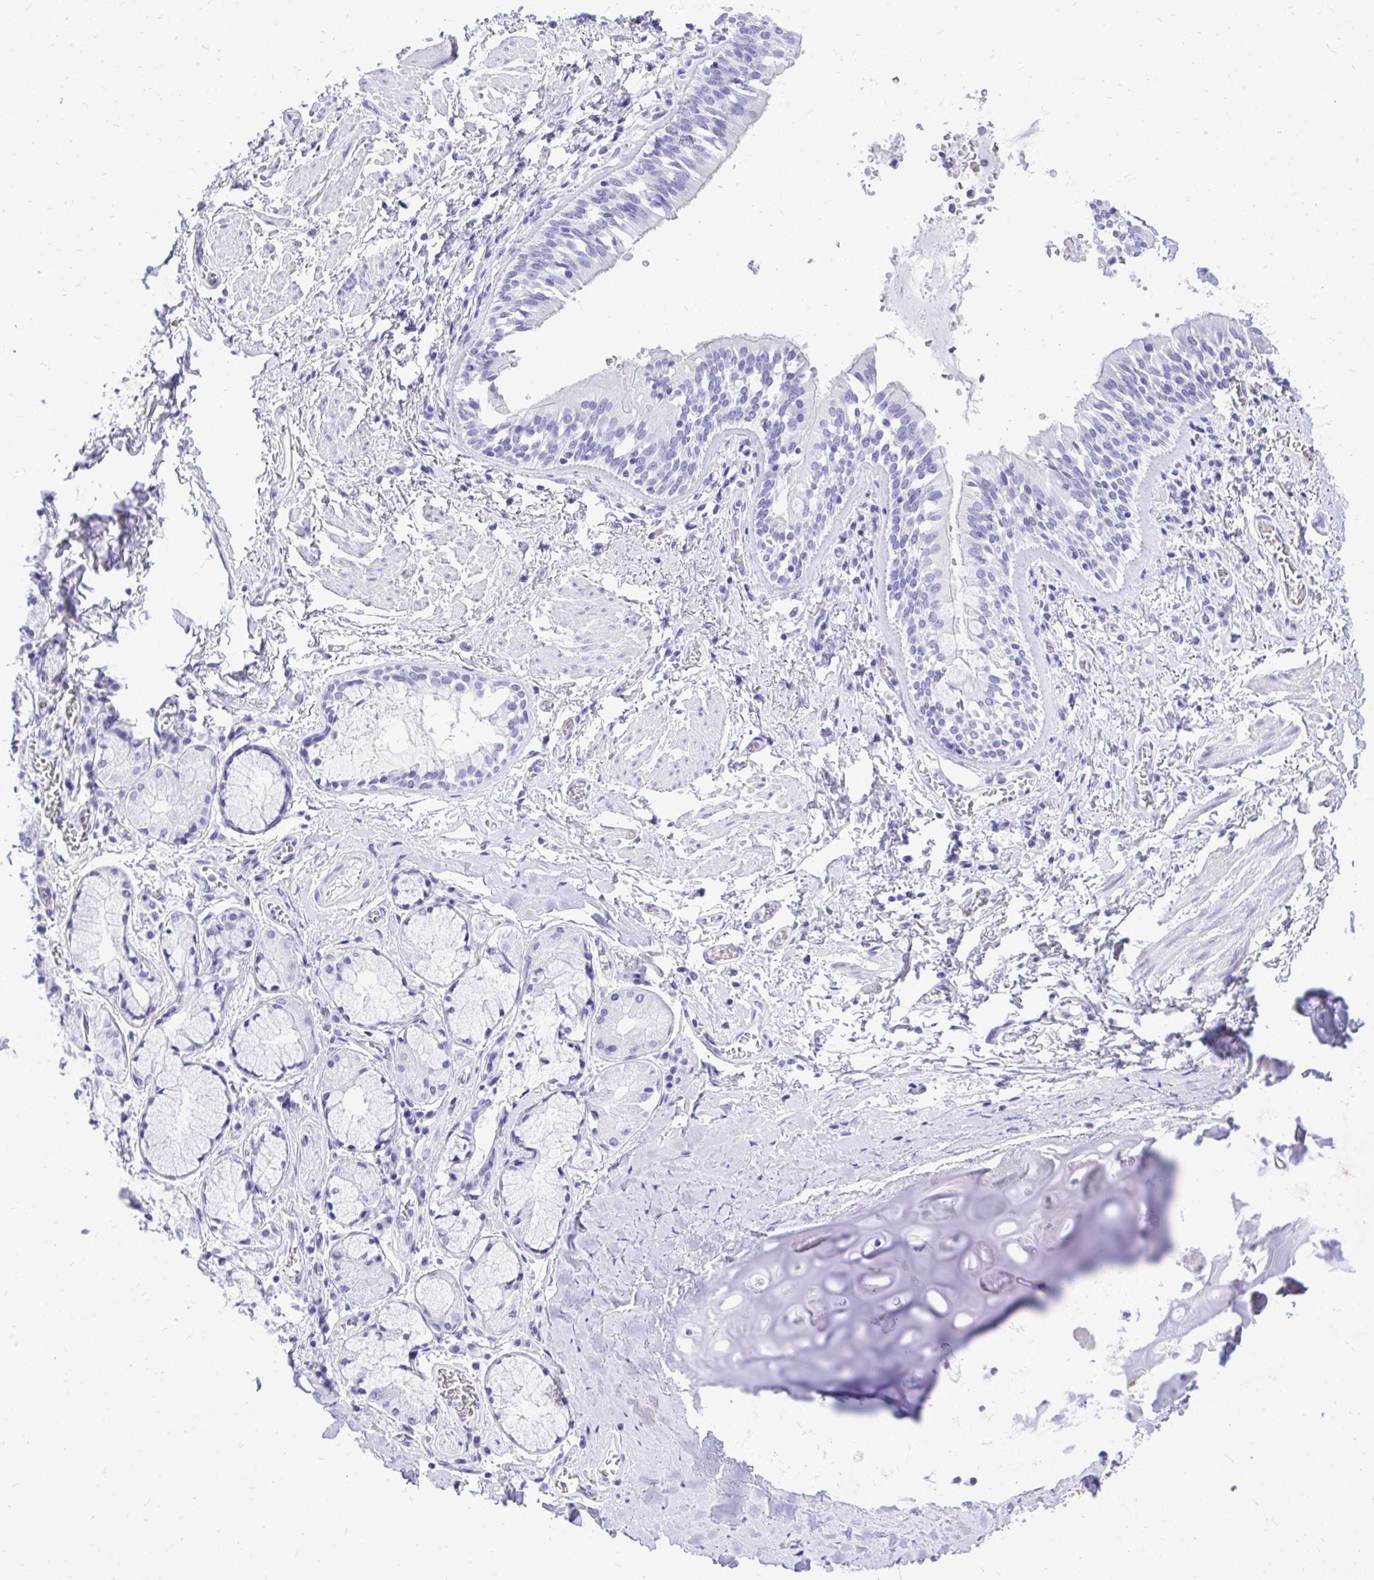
{"staining": {"intensity": "negative", "quantity": "none", "location": "none"}, "tissue": "adipose tissue", "cell_type": "Adipocytes", "image_type": "normal", "snomed": [{"axis": "morphology", "description": "Normal tissue, NOS"}, {"axis": "morphology", "description": "Degeneration, NOS"}, {"axis": "topography", "description": "Cartilage tissue"}, {"axis": "topography", "description": "Lung"}], "caption": "Adipose tissue was stained to show a protein in brown. There is no significant staining in adipocytes.", "gene": "MON1A", "patient": {"sex": "female", "age": 61}}